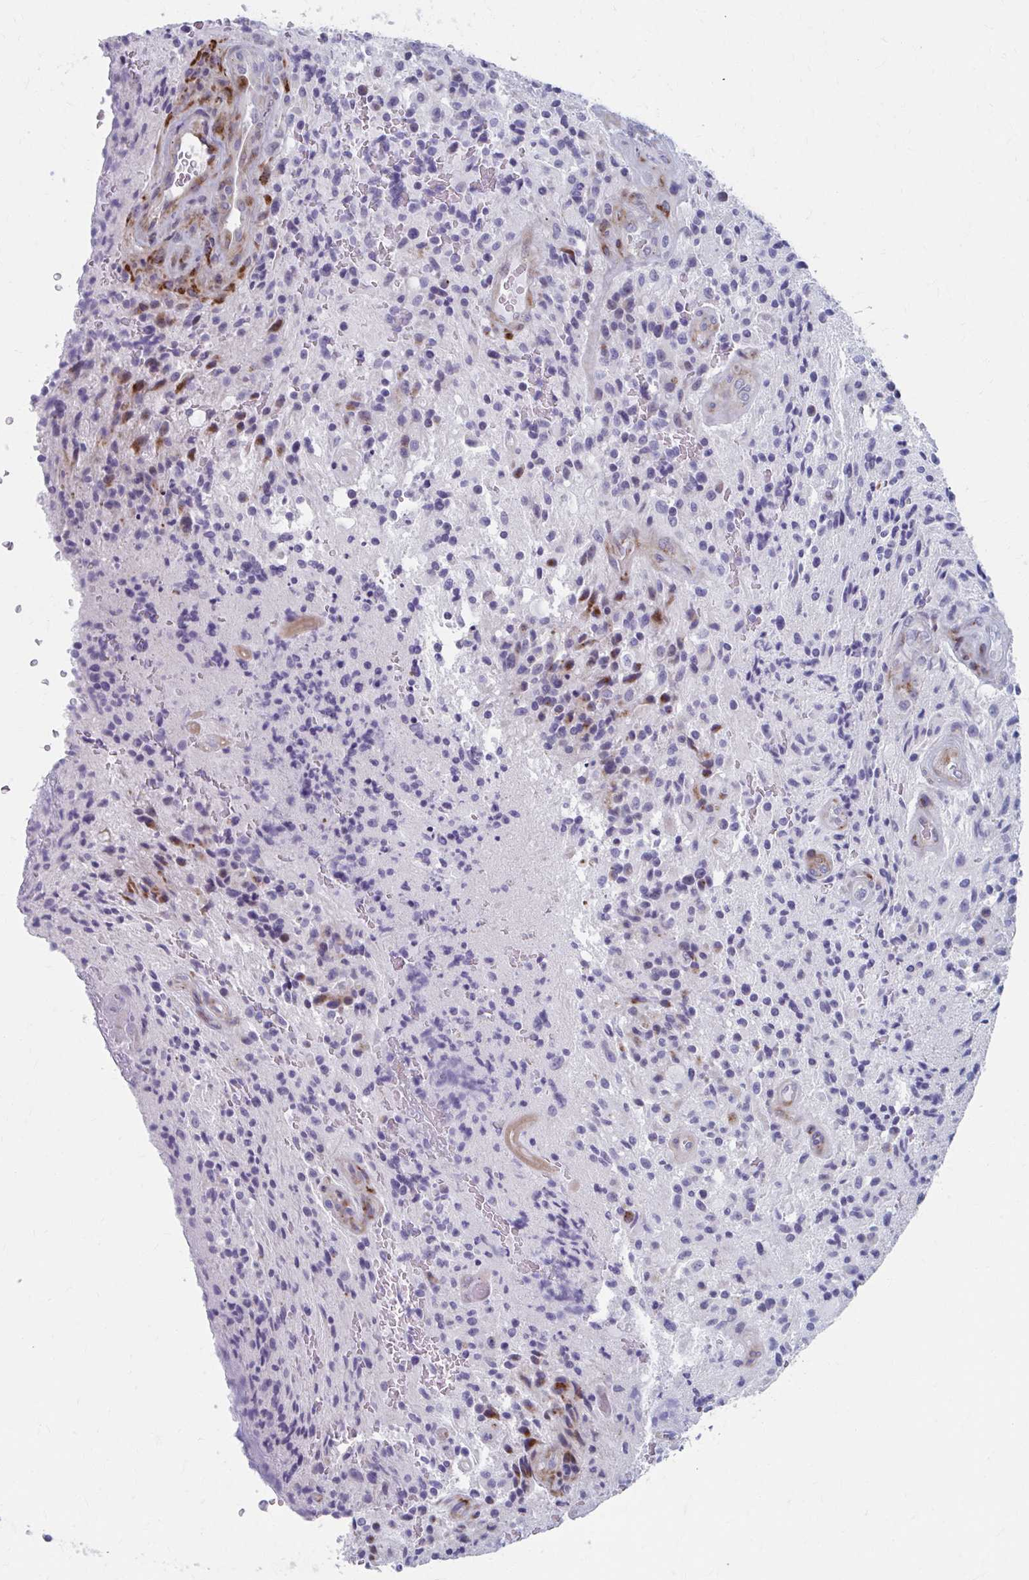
{"staining": {"intensity": "negative", "quantity": "none", "location": "none"}, "tissue": "glioma", "cell_type": "Tumor cells", "image_type": "cancer", "snomed": [{"axis": "morphology", "description": "Normal tissue, NOS"}, {"axis": "morphology", "description": "Glioma, malignant, High grade"}, {"axis": "topography", "description": "Cerebral cortex"}], "caption": "DAB (3,3'-diaminobenzidine) immunohistochemical staining of human malignant glioma (high-grade) exhibits no significant positivity in tumor cells.", "gene": "OLFM2", "patient": {"sex": "male", "age": 56}}